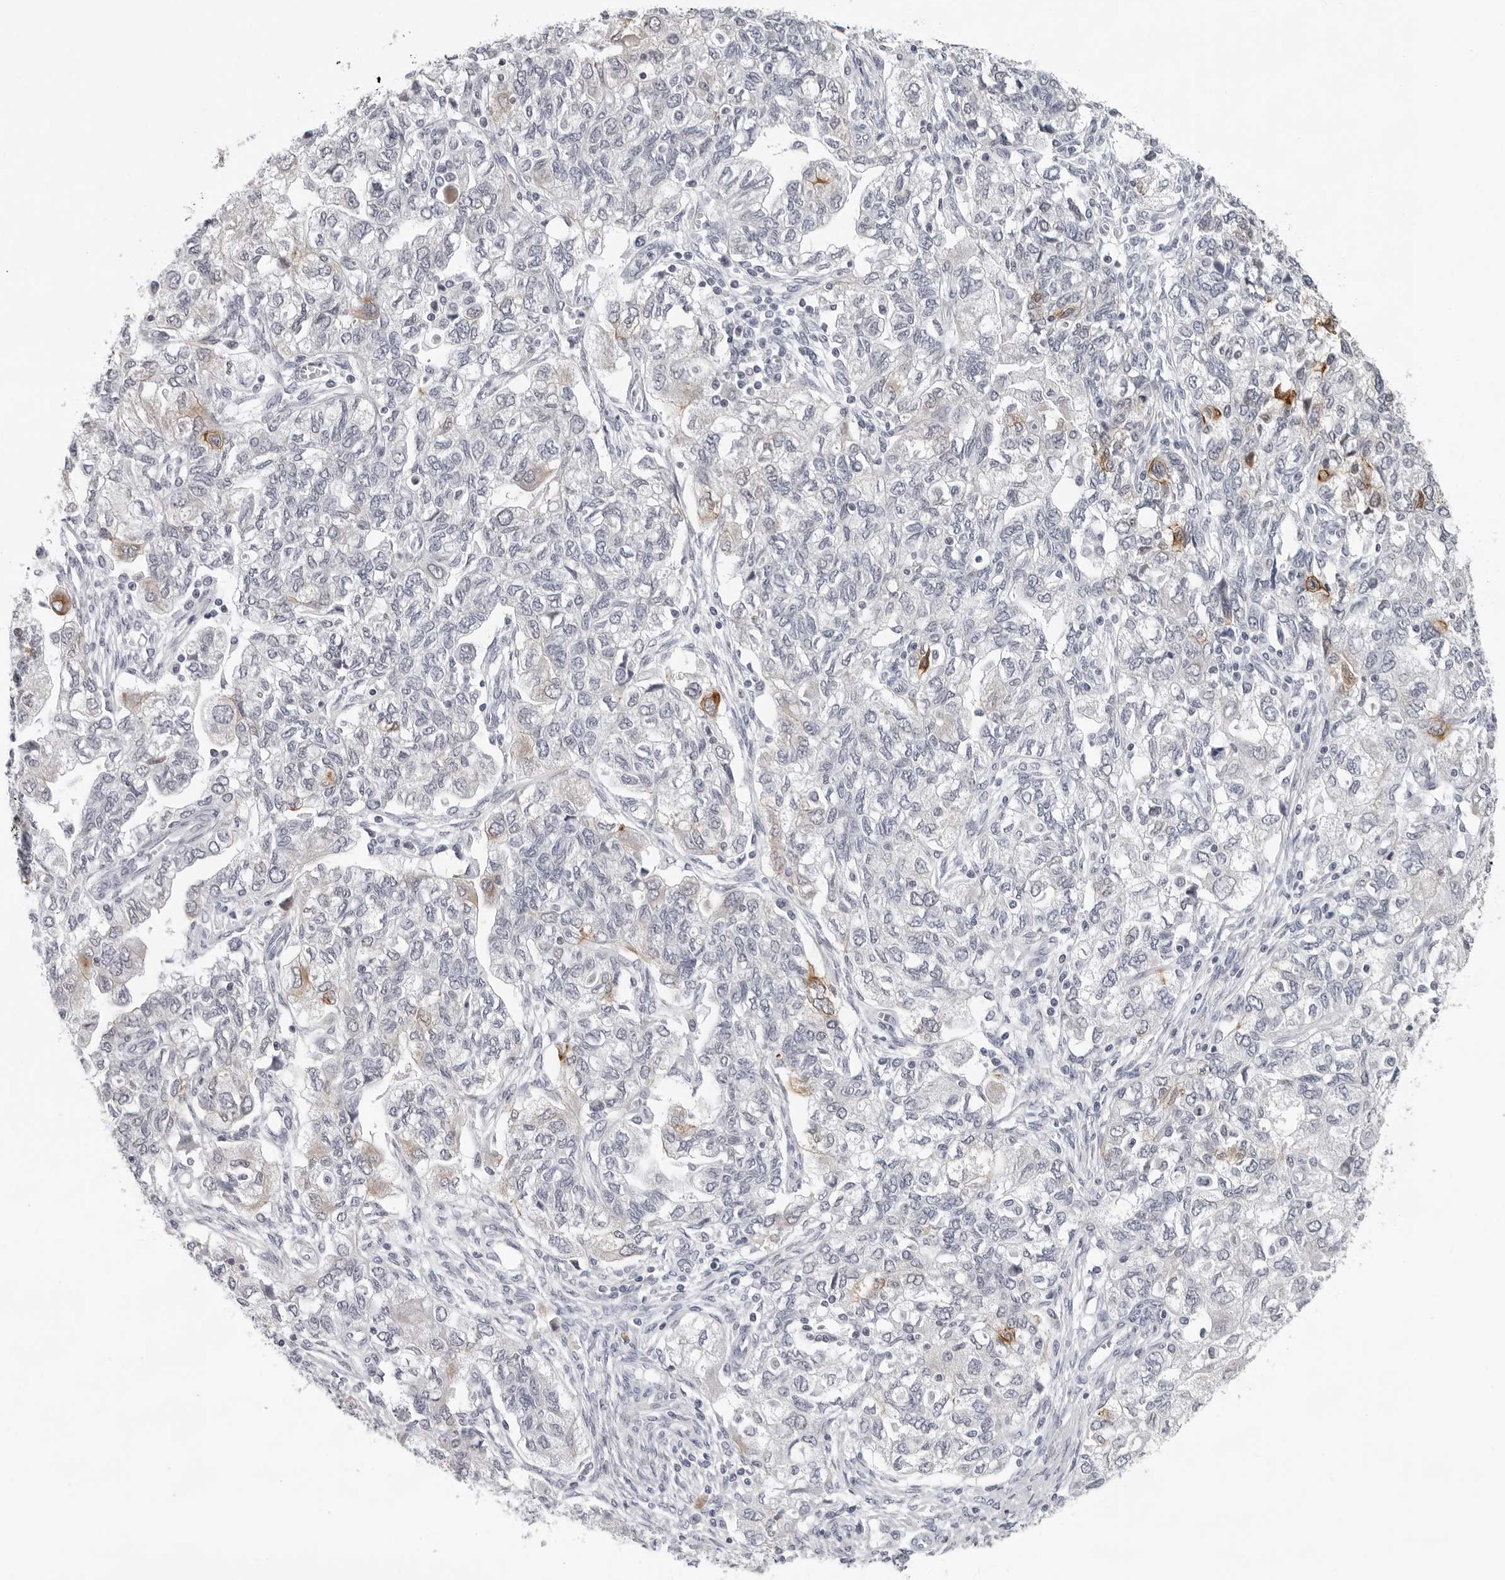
{"staining": {"intensity": "moderate", "quantity": "<25%", "location": "cytoplasmic/membranous"}, "tissue": "ovarian cancer", "cell_type": "Tumor cells", "image_type": "cancer", "snomed": [{"axis": "morphology", "description": "Carcinoma, NOS"}, {"axis": "morphology", "description": "Cystadenocarcinoma, serous, NOS"}, {"axis": "topography", "description": "Ovary"}], "caption": "Ovarian cancer (serous cystadenocarcinoma) tissue reveals moderate cytoplasmic/membranous staining in approximately <25% of tumor cells (brown staining indicates protein expression, while blue staining denotes nuclei).", "gene": "CCDC28B", "patient": {"sex": "female", "age": 69}}